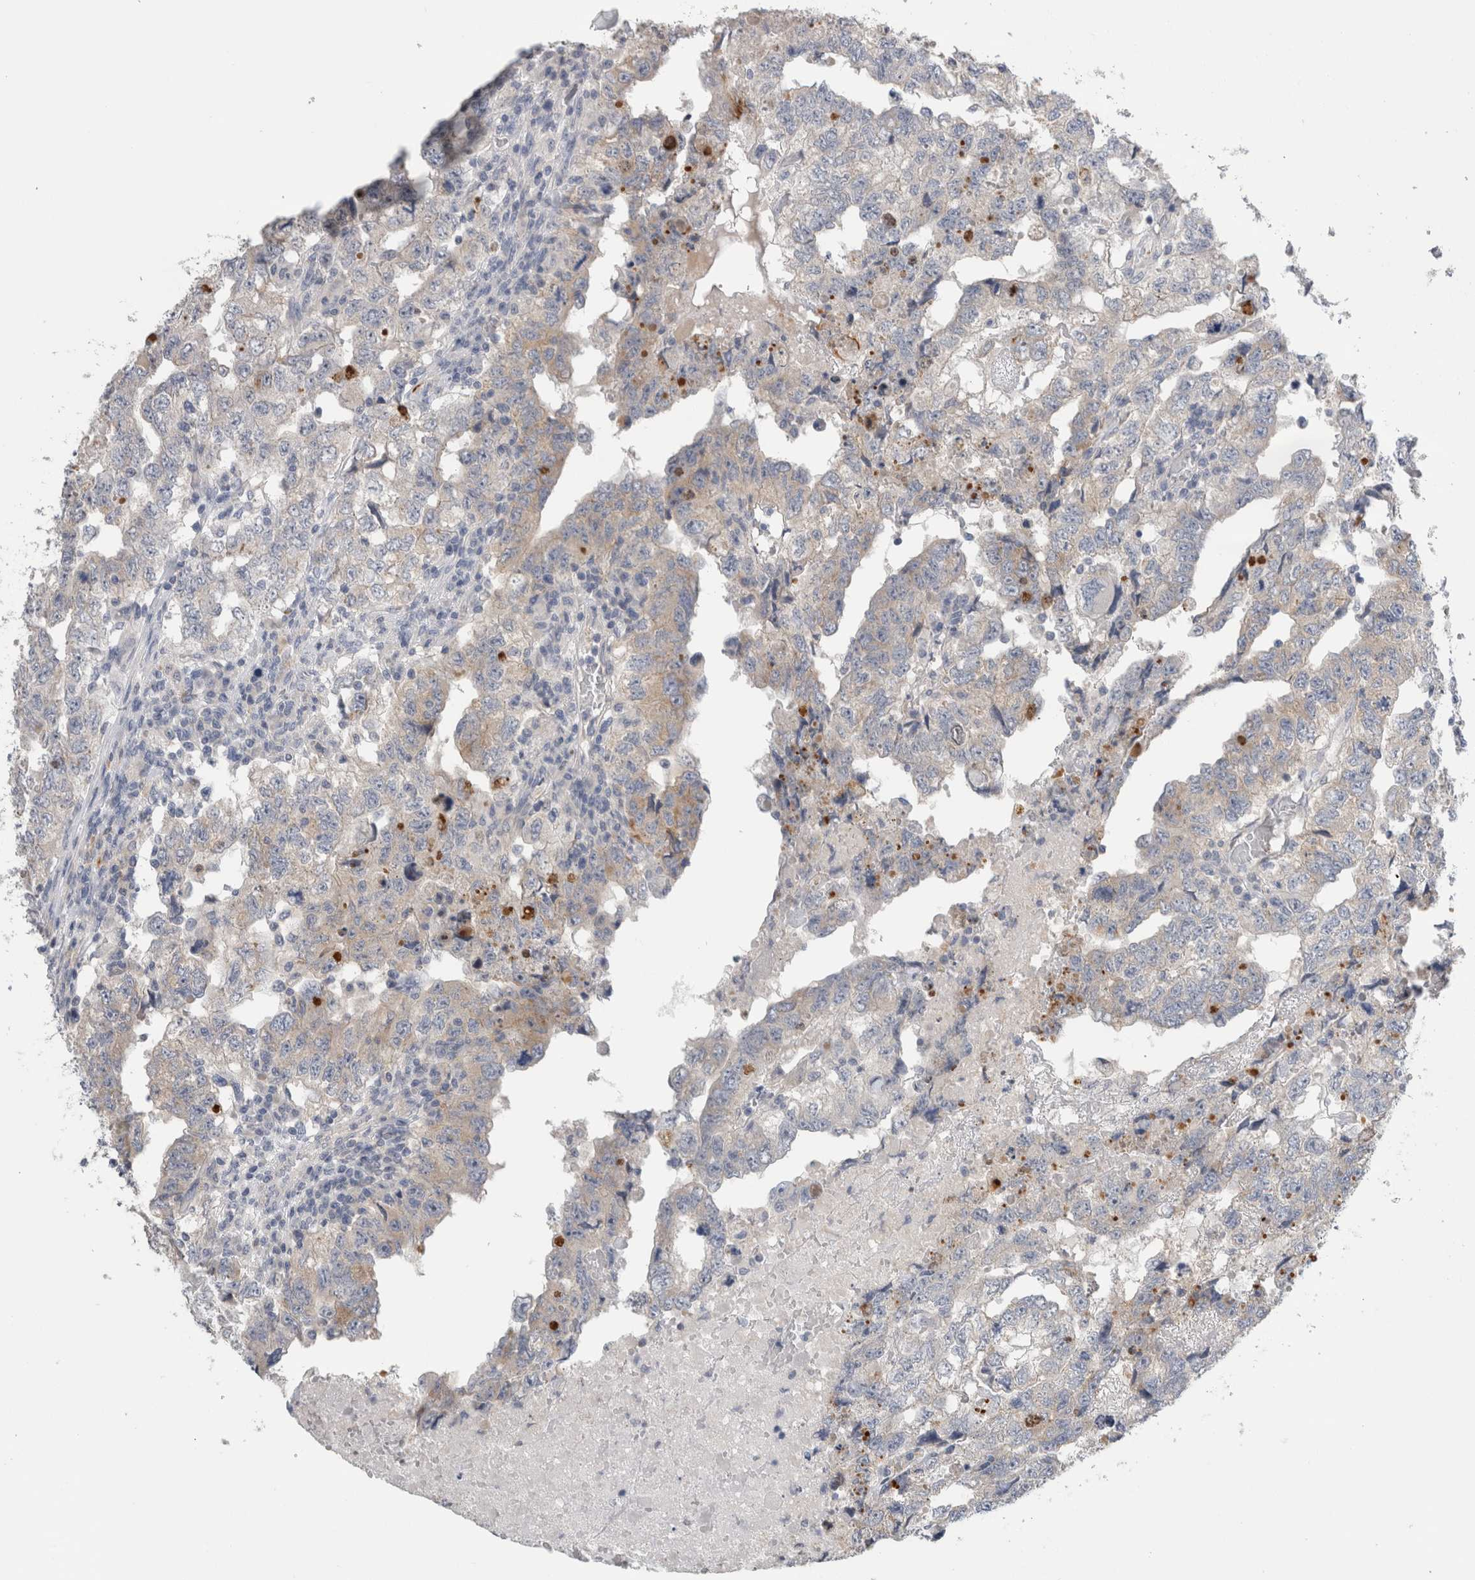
{"staining": {"intensity": "weak", "quantity": "<25%", "location": "cytoplasmic/membranous"}, "tissue": "testis cancer", "cell_type": "Tumor cells", "image_type": "cancer", "snomed": [{"axis": "morphology", "description": "Carcinoma, Embryonal, NOS"}, {"axis": "topography", "description": "Testis"}], "caption": "A photomicrograph of testis cancer (embryonal carcinoma) stained for a protein demonstrates no brown staining in tumor cells.", "gene": "SLC20A2", "patient": {"sex": "male", "age": 36}}